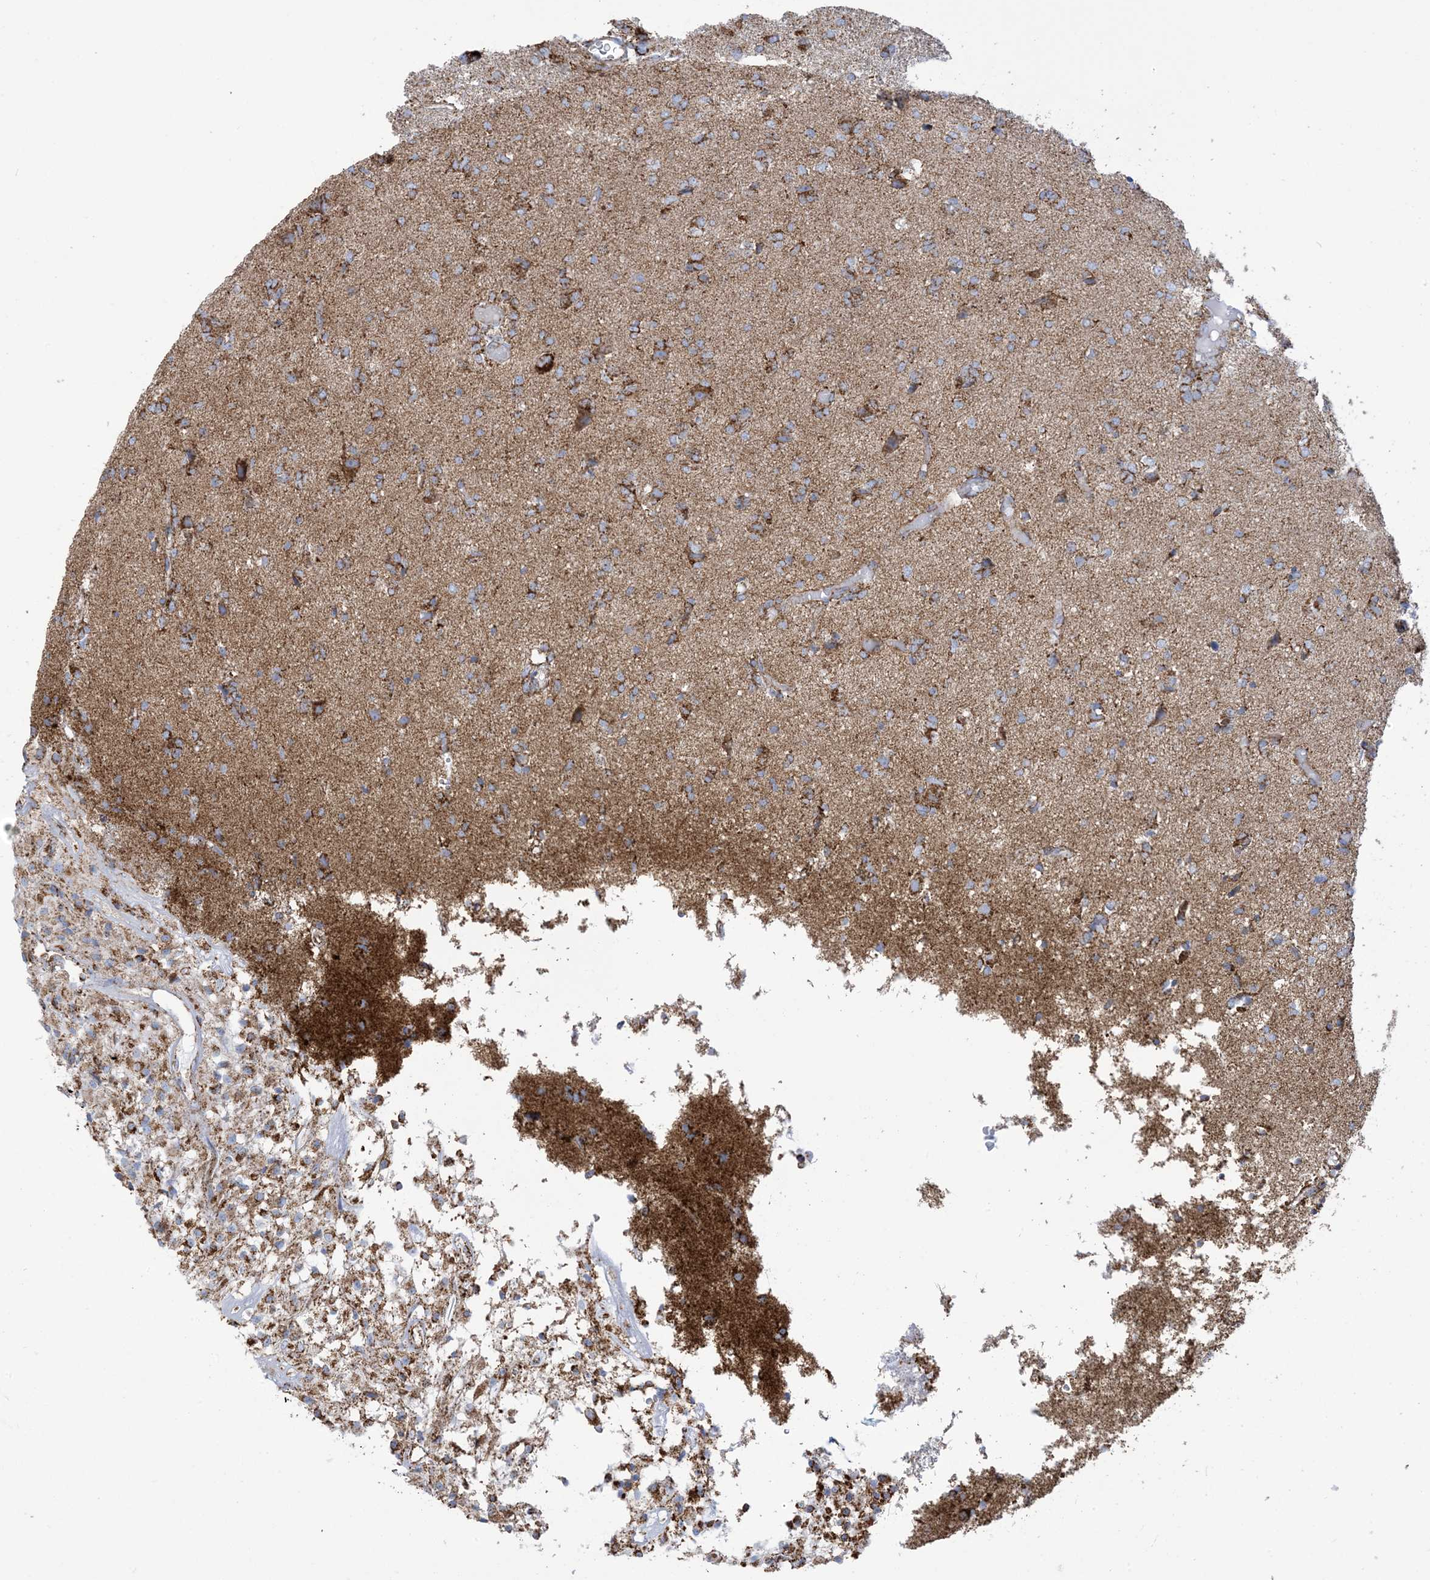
{"staining": {"intensity": "moderate", "quantity": ">75%", "location": "cytoplasmic/membranous"}, "tissue": "glioma", "cell_type": "Tumor cells", "image_type": "cancer", "snomed": [{"axis": "morphology", "description": "Glioma, malignant, High grade"}, {"axis": "topography", "description": "Brain"}], "caption": "Immunohistochemical staining of glioma exhibits medium levels of moderate cytoplasmic/membranous positivity in about >75% of tumor cells.", "gene": "SAMM50", "patient": {"sex": "female", "age": 59}}